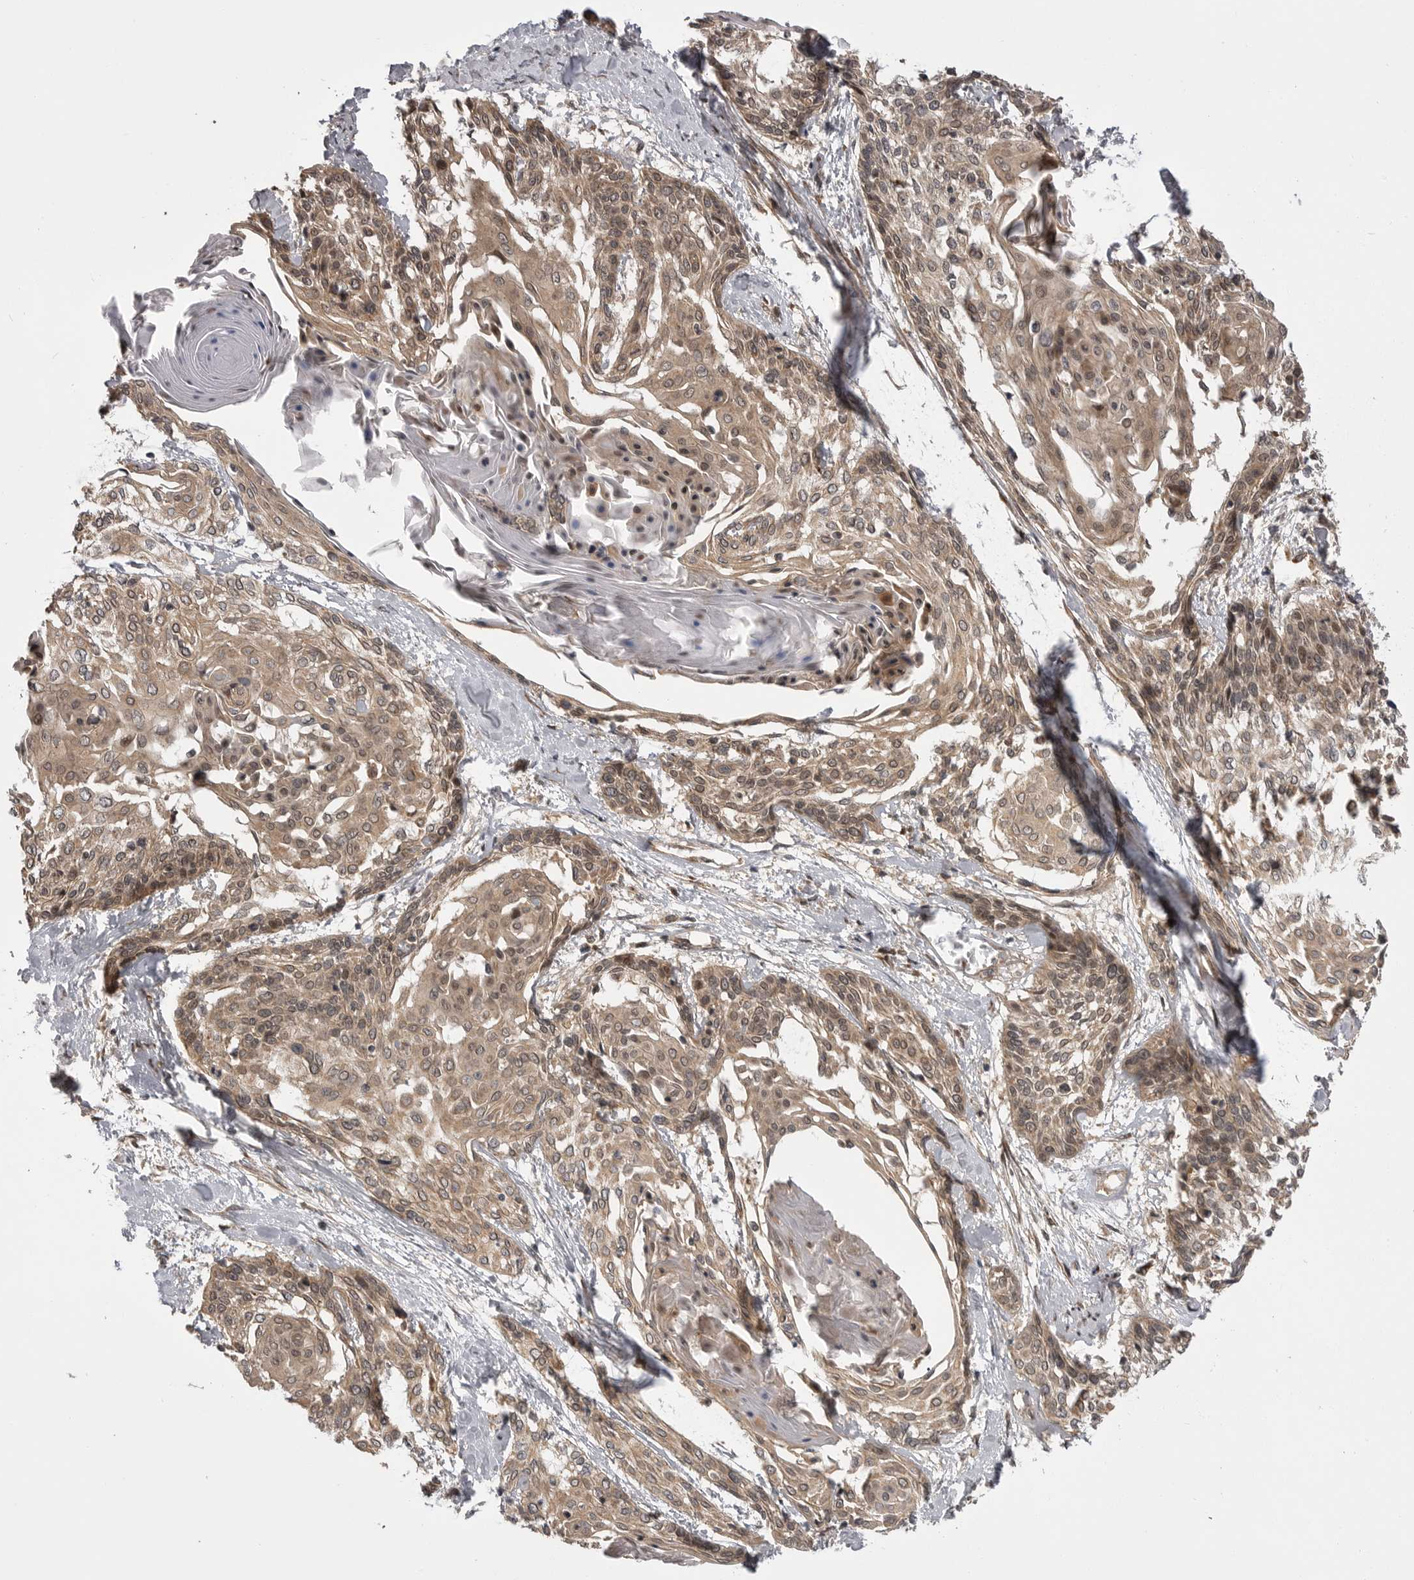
{"staining": {"intensity": "weak", "quantity": ">75%", "location": "cytoplasmic/membranous,nuclear"}, "tissue": "cervical cancer", "cell_type": "Tumor cells", "image_type": "cancer", "snomed": [{"axis": "morphology", "description": "Squamous cell carcinoma, NOS"}, {"axis": "topography", "description": "Cervix"}], "caption": "Squamous cell carcinoma (cervical) stained with a brown dye shows weak cytoplasmic/membranous and nuclear positive expression in about >75% of tumor cells.", "gene": "PDCL", "patient": {"sex": "female", "age": 57}}